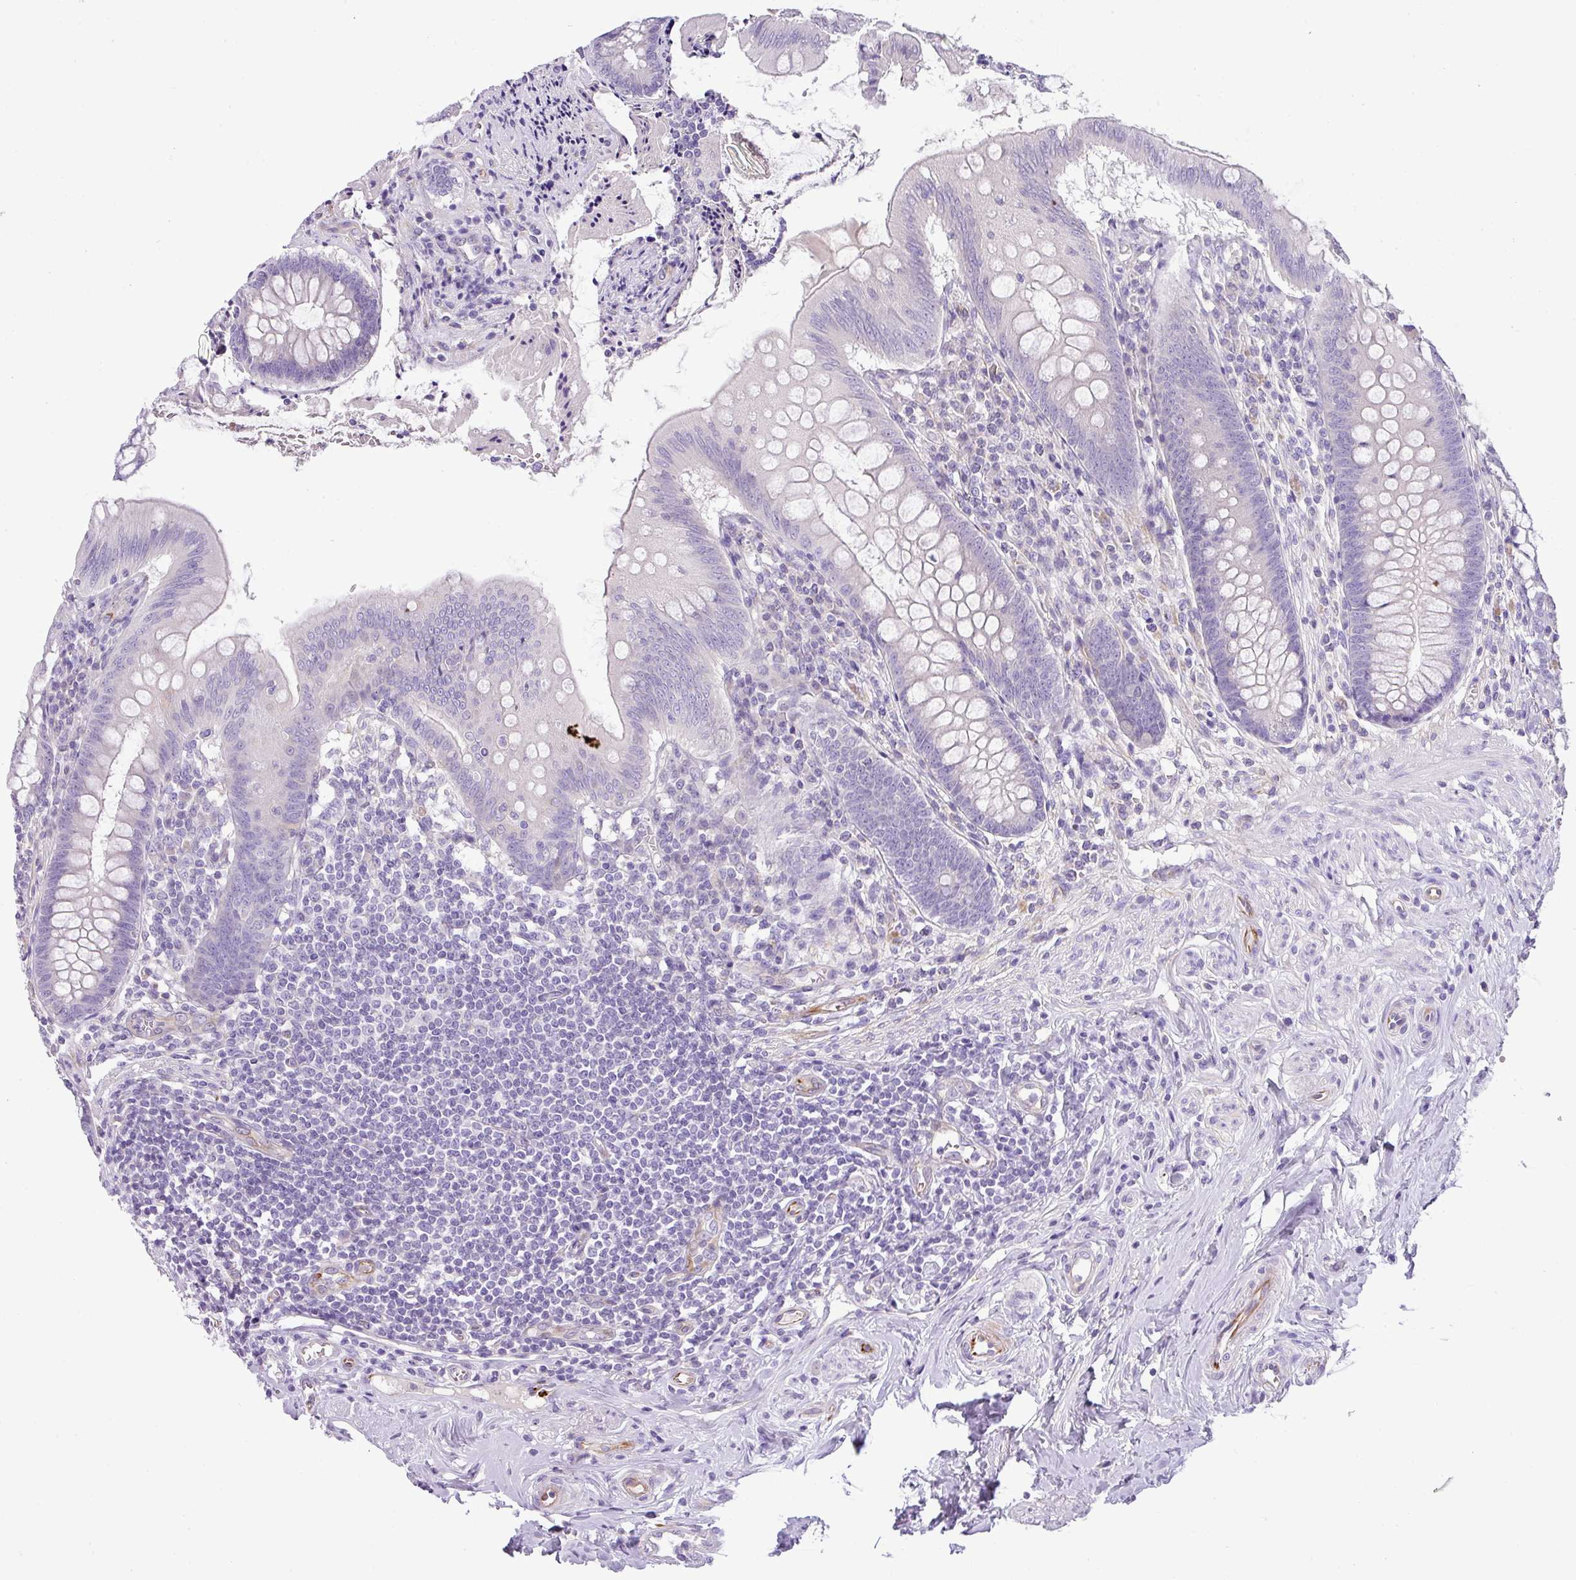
{"staining": {"intensity": "negative", "quantity": "none", "location": "none"}, "tissue": "appendix", "cell_type": "Glandular cells", "image_type": "normal", "snomed": [{"axis": "morphology", "description": "Normal tissue, NOS"}, {"axis": "topography", "description": "Appendix"}], "caption": "Normal appendix was stained to show a protein in brown. There is no significant positivity in glandular cells. The staining was performed using DAB (3,3'-diaminobenzidine) to visualize the protein expression in brown, while the nuclei were stained in blue with hematoxylin (Magnification: 20x).", "gene": "ENSG00000273748", "patient": {"sex": "female", "age": 51}}